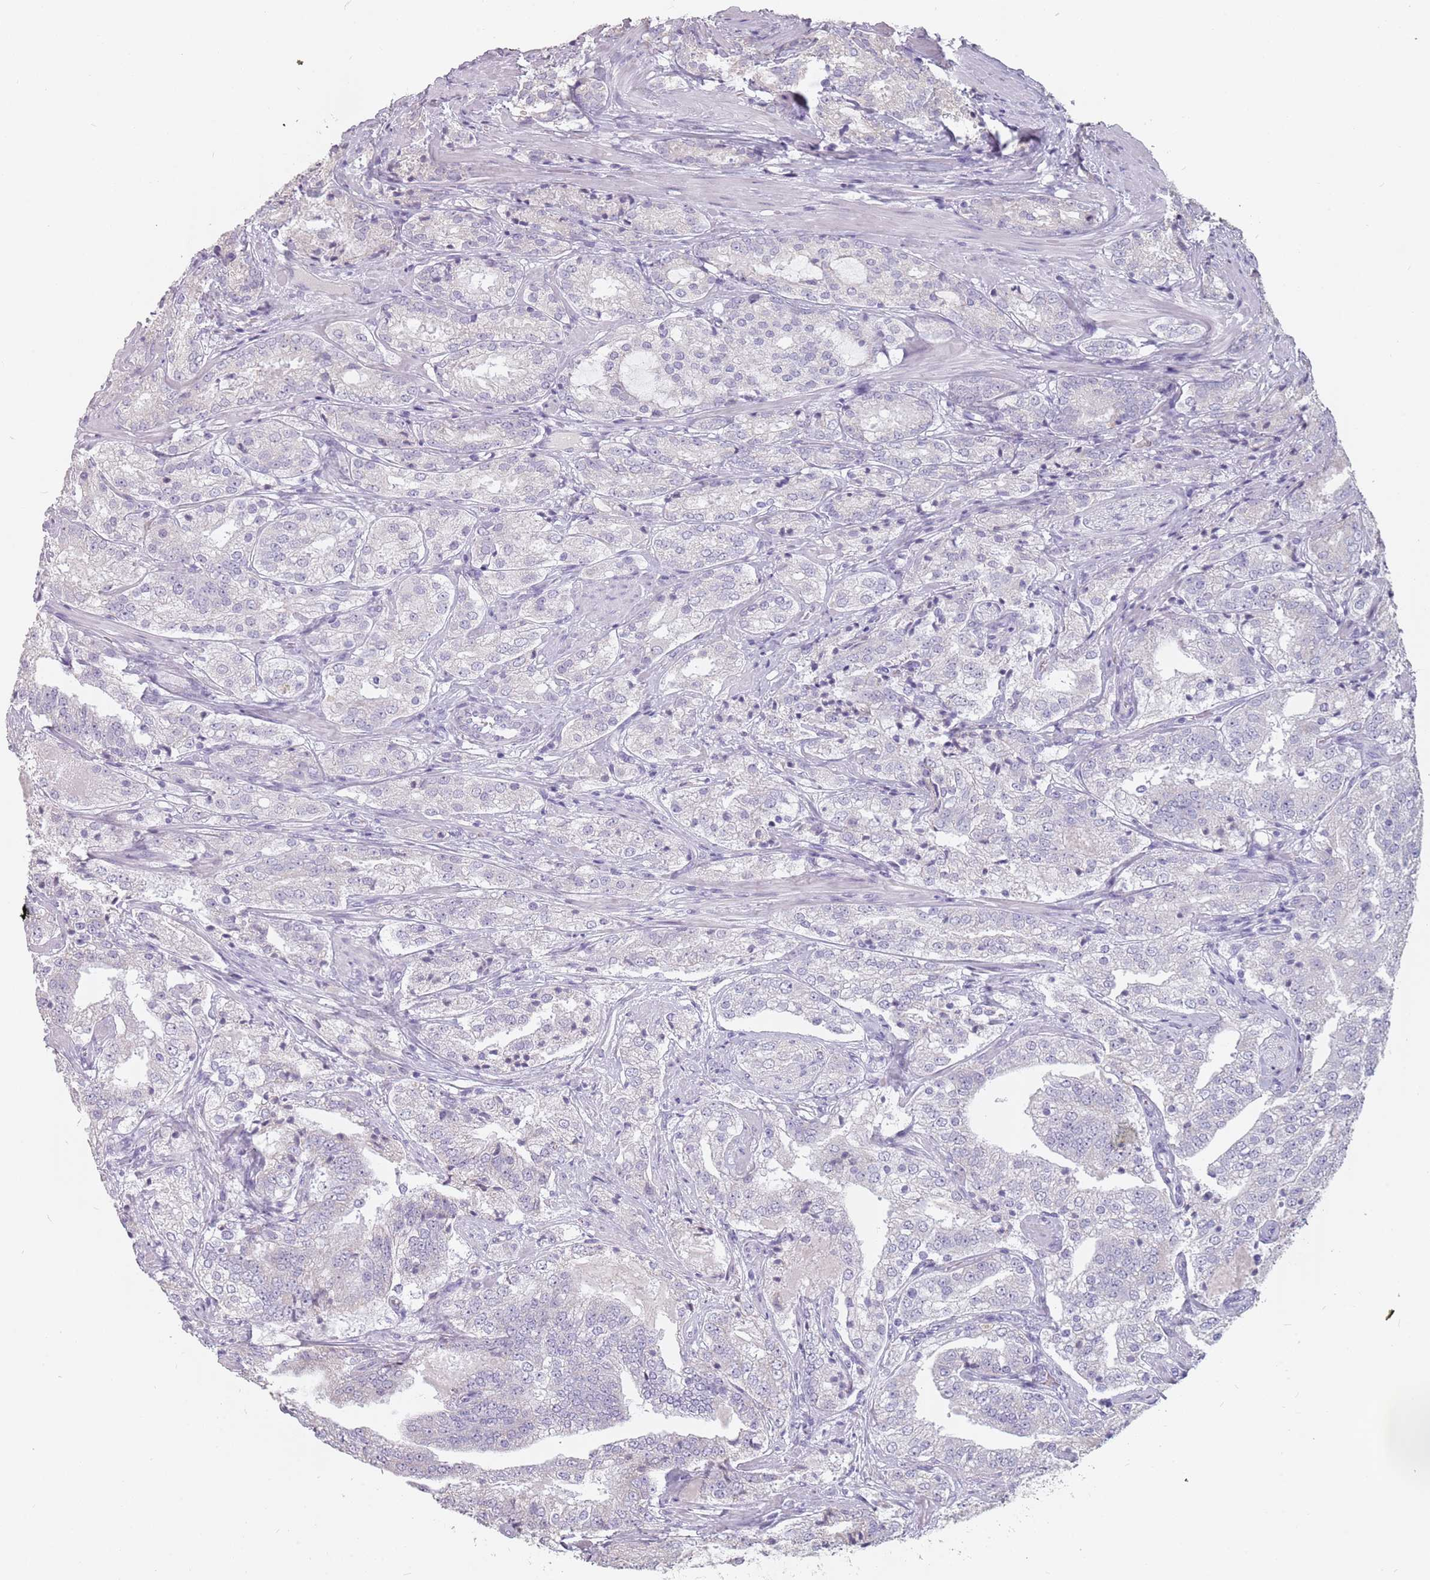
{"staining": {"intensity": "negative", "quantity": "none", "location": "none"}, "tissue": "prostate cancer", "cell_type": "Tumor cells", "image_type": "cancer", "snomed": [{"axis": "morphology", "description": "Adenocarcinoma, High grade"}, {"axis": "topography", "description": "Prostate"}], "caption": "A histopathology image of human high-grade adenocarcinoma (prostate) is negative for staining in tumor cells.", "gene": "CEP19", "patient": {"sex": "male", "age": 63}}